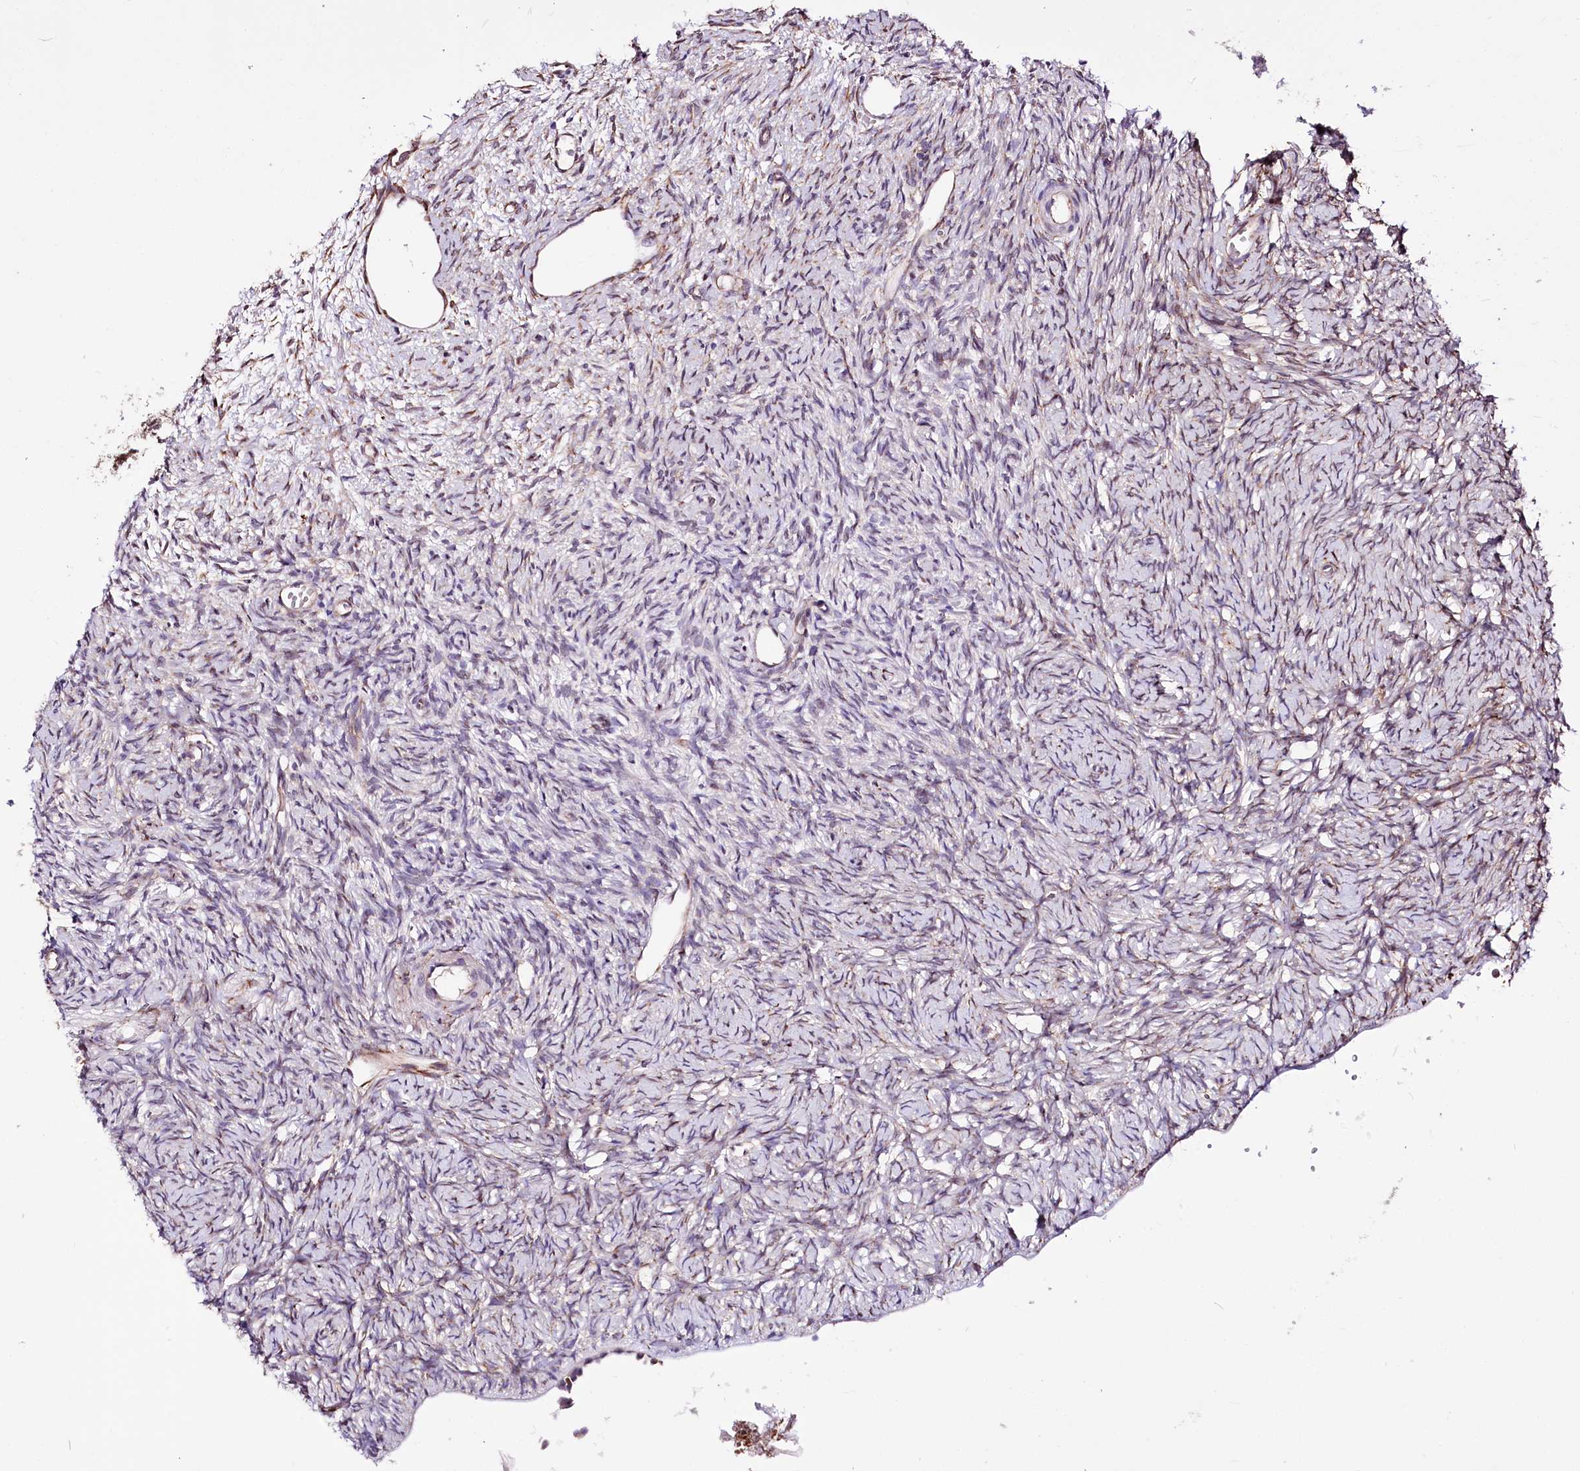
{"staining": {"intensity": "moderate", "quantity": "25%-75%", "location": "cytoplasmic/membranous"}, "tissue": "ovary", "cell_type": "Ovarian stroma cells", "image_type": "normal", "snomed": [{"axis": "morphology", "description": "Normal tissue, NOS"}, {"axis": "topography", "description": "Ovary"}], "caption": "Immunohistochemistry (IHC) photomicrograph of benign ovary stained for a protein (brown), which shows medium levels of moderate cytoplasmic/membranous positivity in approximately 25%-75% of ovarian stroma cells.", "gene": "WWC1", "patient": {"sex": "female", "age": 51}}